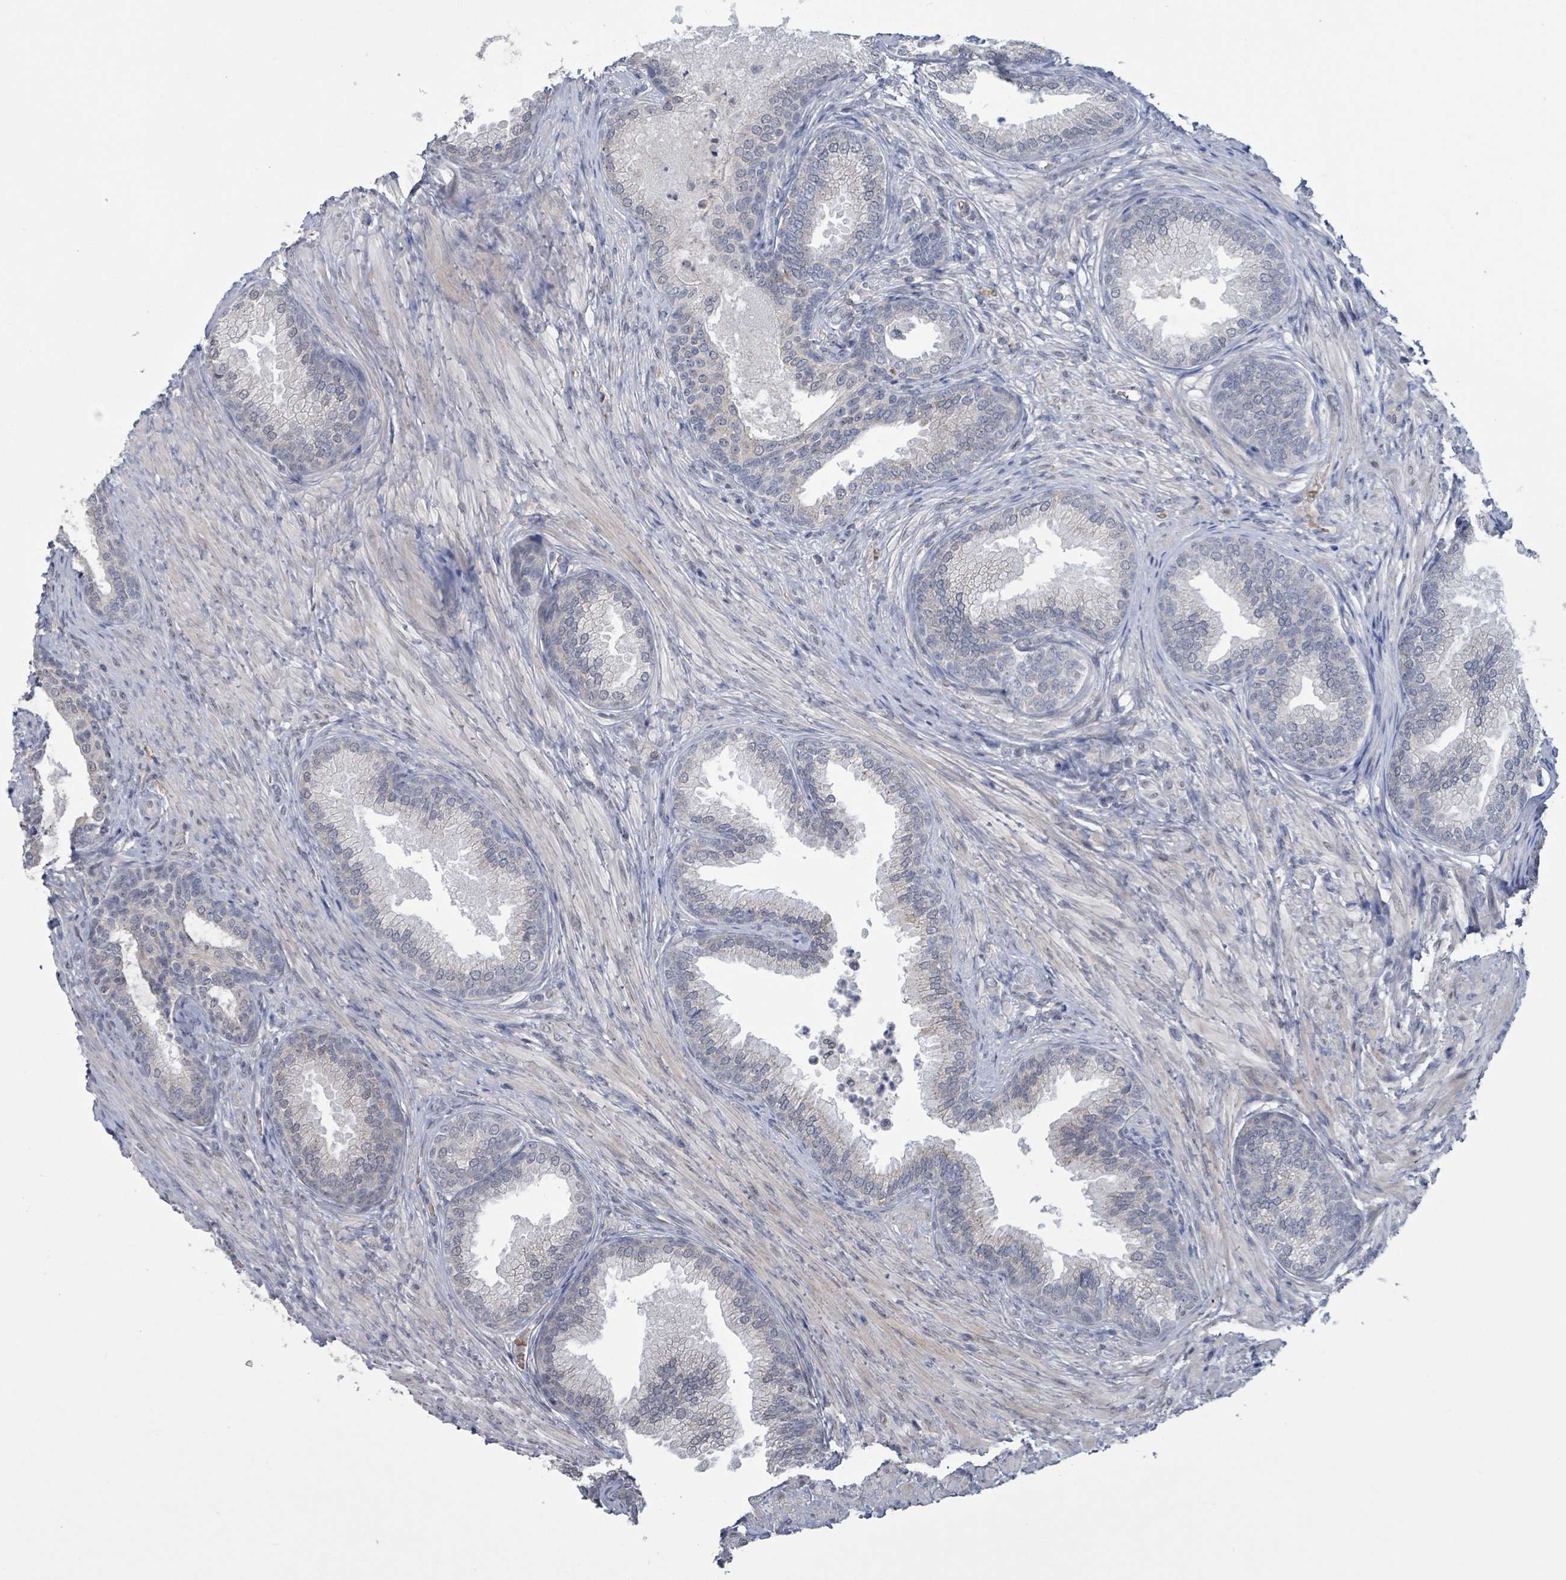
{"staining": {"intensity": "negative", "quantity": "none", "location": "none"}, "tissue": "prostate", "cell_type": "Glandular cells", "image_type": "normal", "snomed": [{"axis": "morphology", "description": "Normal tissue, NOS"}, {"axis": "topography", "description": "Prostate"}], "caption": "Micrograph shows no protein positivity in glandular cells of benign prostate.", "gene": "SEBOX", "patient": {"sex": "male", "age": 76}}